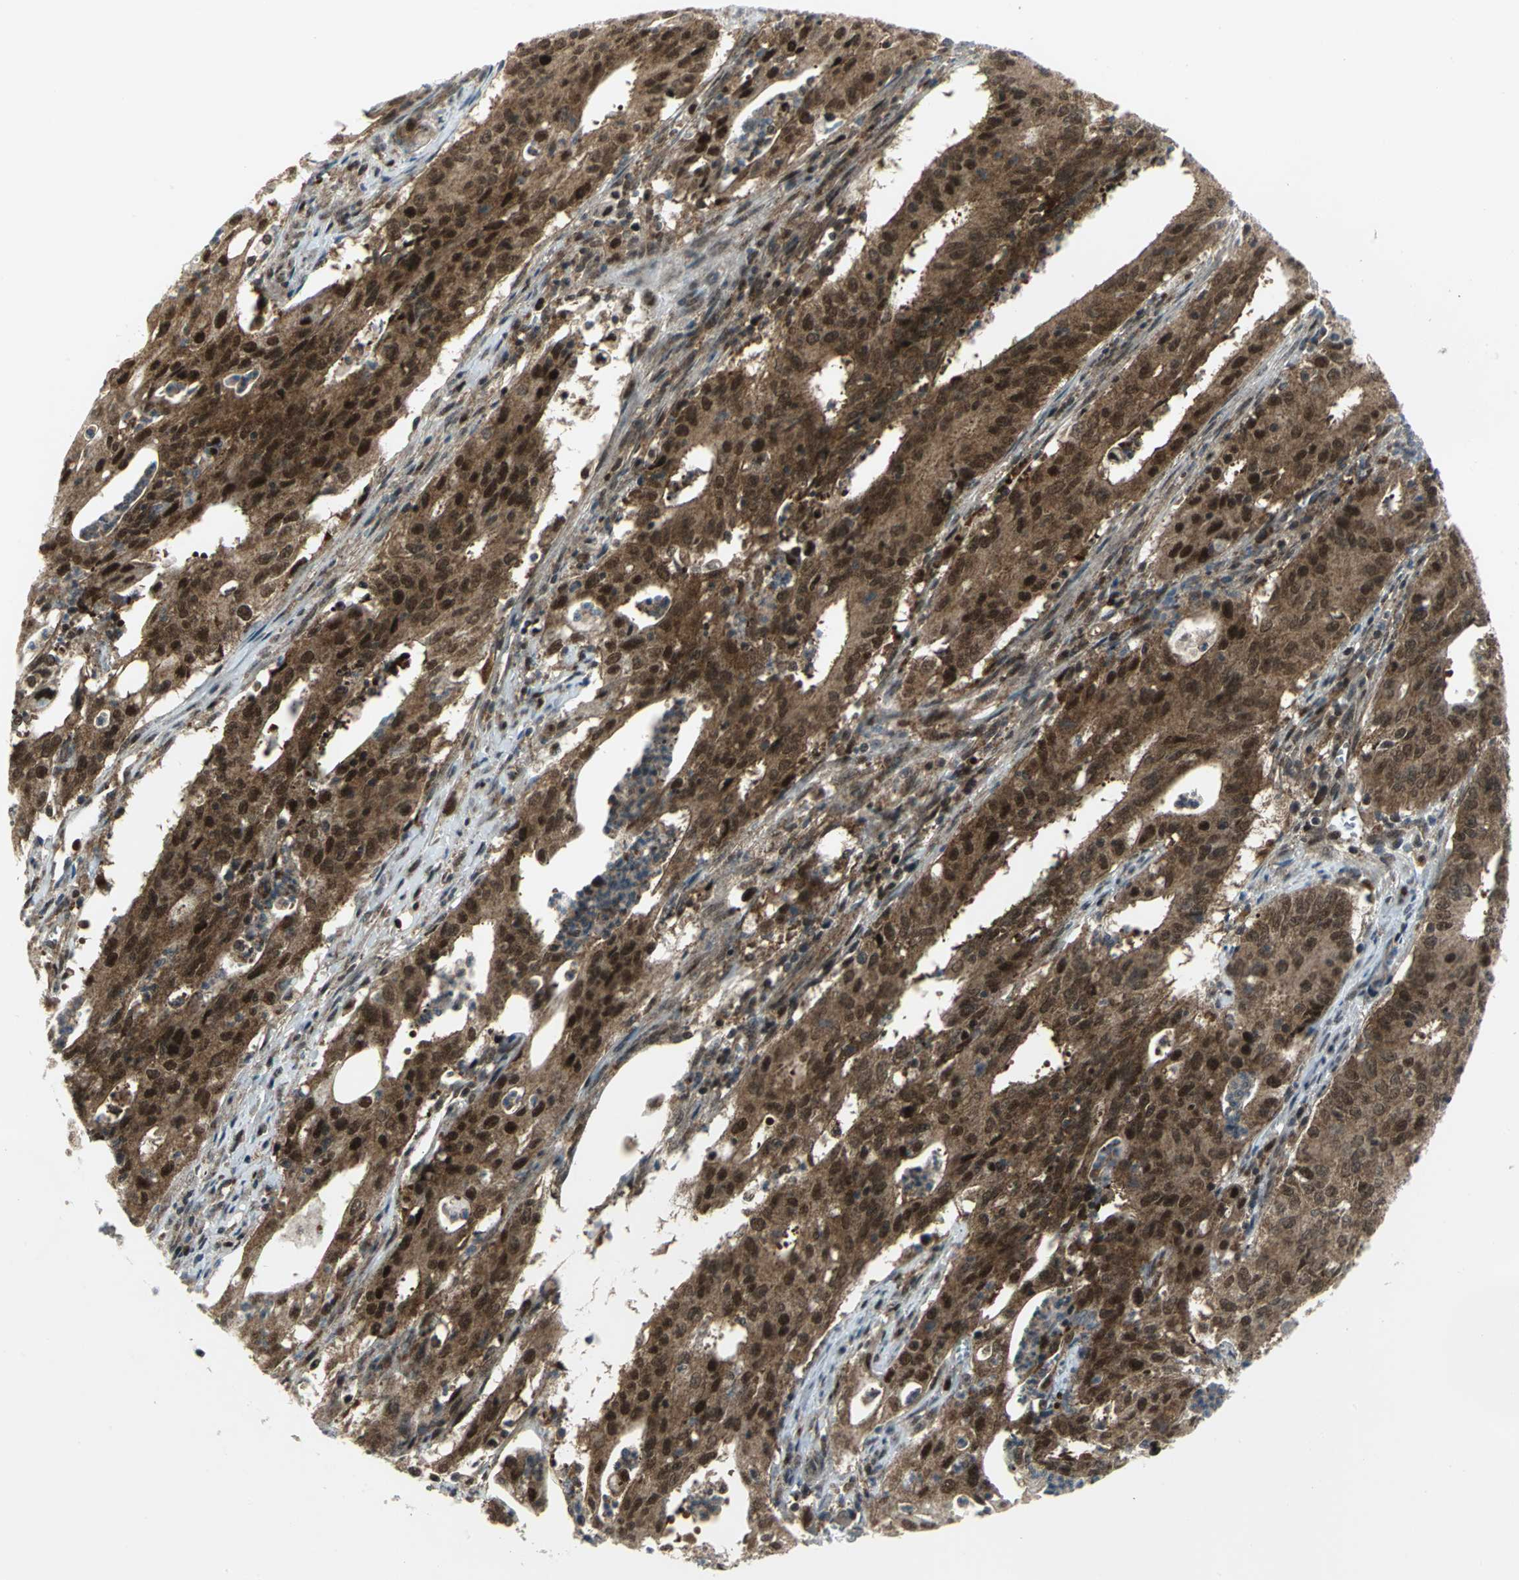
{"staining": {"intensity": "strong", "quantity": ">75%", "location": "cytoplasmic/membranous,nuclear"}, "tissue": "cervical cancer", "cell_type": "Tumor cells", "image_type": "cancer", "snomed": [{"axis": "morphology", "description": "Adenocarcinoma, NOS"}, {"axis": "topography", "description": "Cervix"}], "caption": "Immunohistochemical staining of adenocarcinoma (cervical) exhibits high levels of strong cytoplasmic/membranous and nuclear protein staining in approximately >75% of tumor cells.", "gene": "PSMA4", "patient": {"sex": "female", "age": 44}}